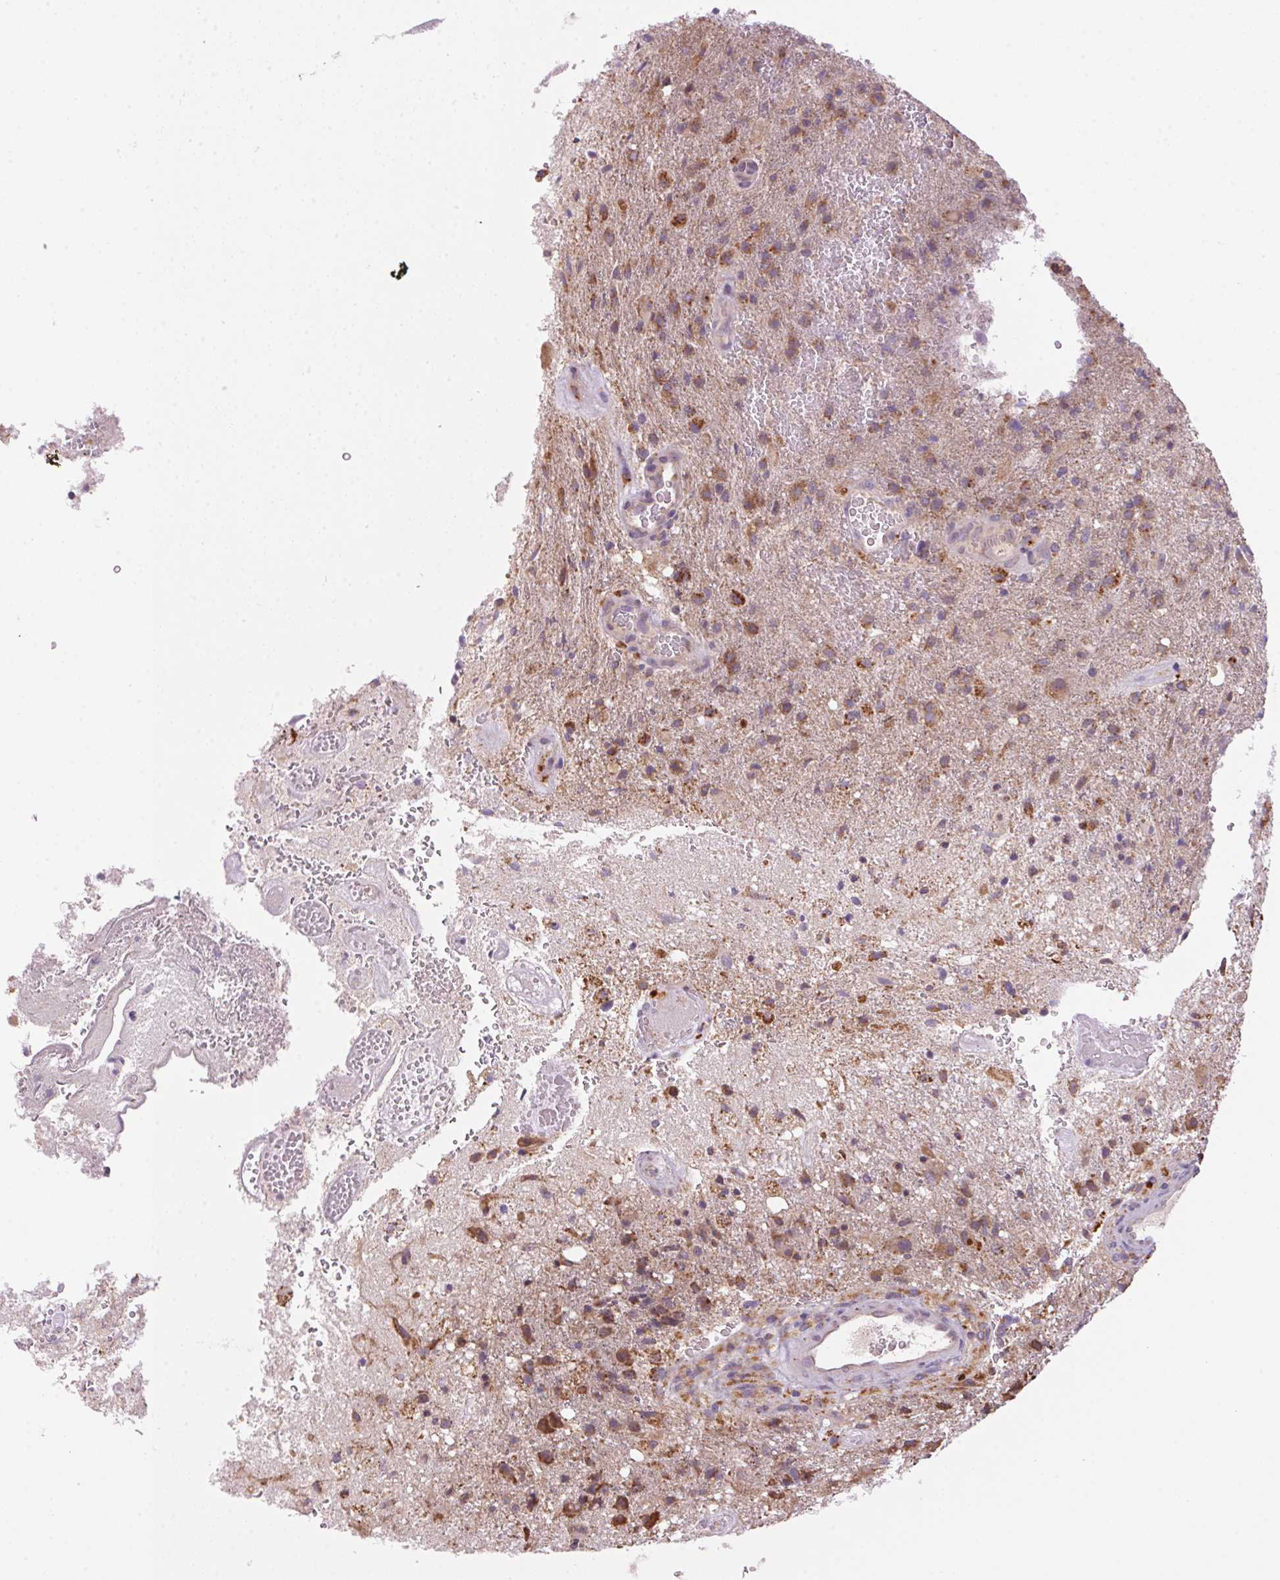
{"staining": {"intensity": "moderate", "quantity": "25%-75%", "location": "cytoplasmic/membranous"}, "tissue": "glioma", "cell_type": "Tumor cells", "image_type": "cancer", "snomed": [{"axis": "morphology", "description": "Glioma, malignant, High grade"}, {"axis": "topography", "description": "Brain"}], "caption": "Immunohistochemical staining of human glioma shows medium levels of moderate cytoplasmic/membranous protein expression in about 25%-75% of tumor cells.", "gene": "ADH5", "patient": {"sex": "female", "age": 74}}